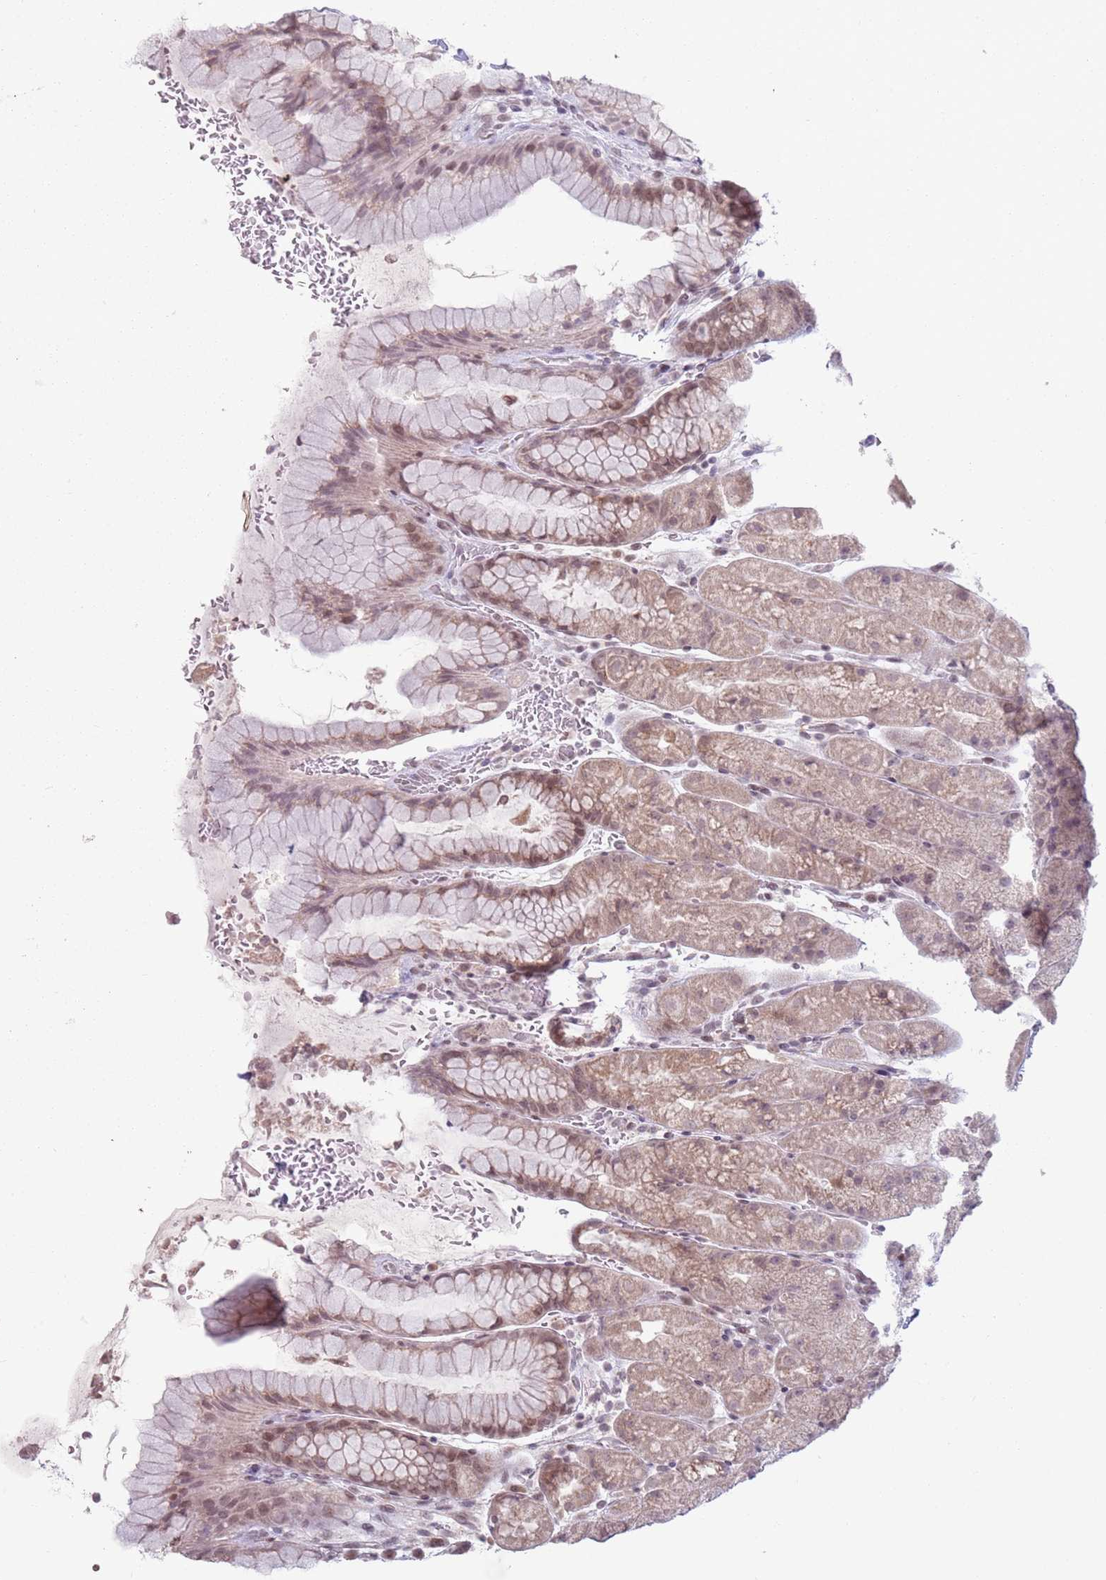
{"staining": {"intensity": "moderate", "quantity": "25%-75%", "location": "cytoplasmic/membranous,nuclear"}, "tissue": "stomach", "cell_type": "Glandular cells", "image_type": "normal", "snomed": [{"axis": "morphology", "description": "Normal tissue, NOS"}, {"axis": "topography", "description": "Stomach, upper"}, {"axis": "topography", "description": "Stomach, lower"}], "caption": "Stomach stained with a brown dye exhibits moderate cytoplasmic/membranous,nuclear positive staining in about 25%-75% of glandular cells.", "gene": "MRPL34", "patient": {"sex": "male", "age": 67}}